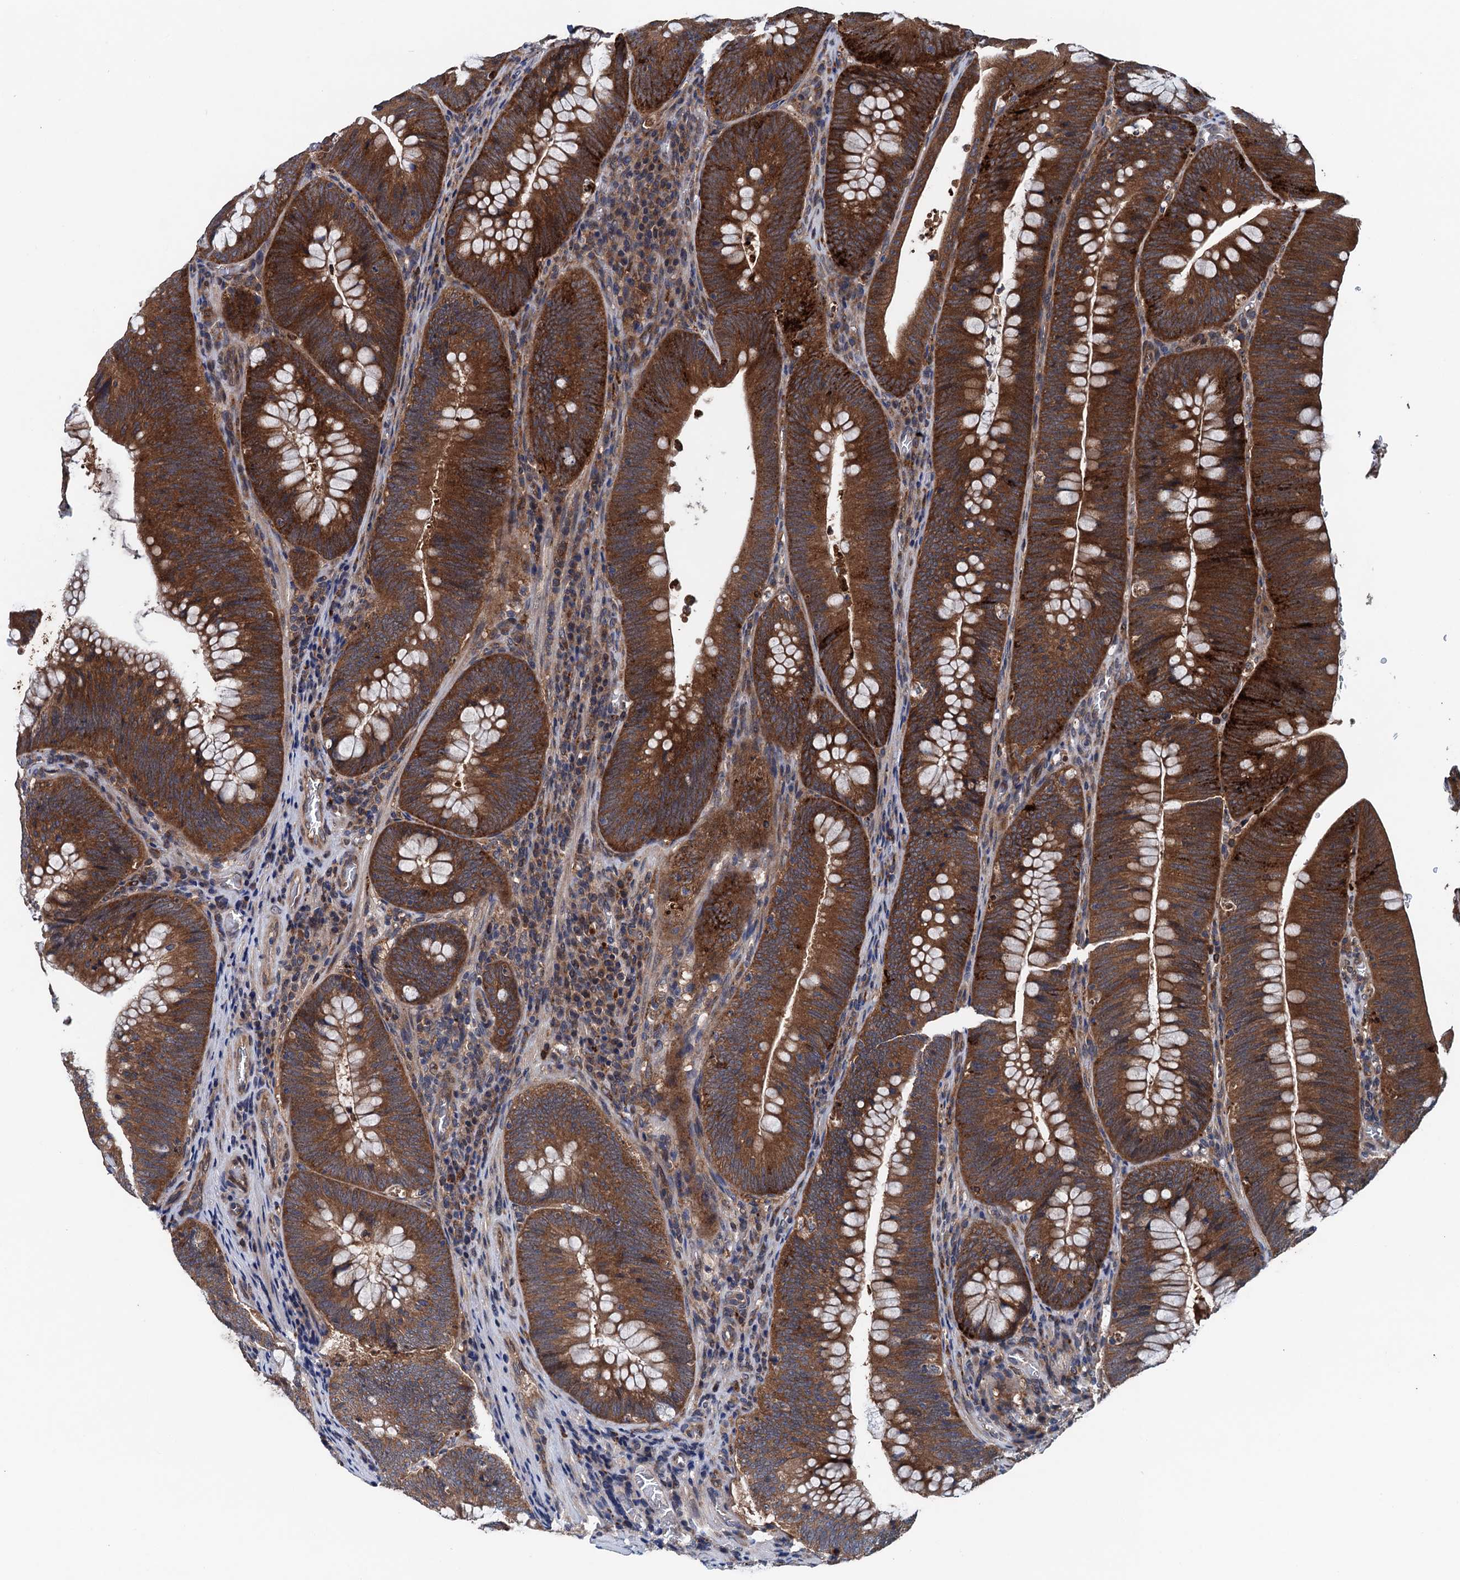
{"staining": {"intensity": "strong", "quantity": ">75%", "location": "cytoplasmic/membranous"}, "tissue": "colorectal cancer", "cell_type": "Tumor cells", "image_type": "cancer", "snomed": [{"axis": "morphology", "description": "Normal tissue, NOS"}, {"axis": "topography", "description": "Colon"}], "caption": "This is a micrograph of IHC staining of colorectal cancer, which shows strong staining in the cytoplasmic/membranous of tumor cells.", "gene": "BLTP3B", "patient": {"sex": "female", "age": 82}}